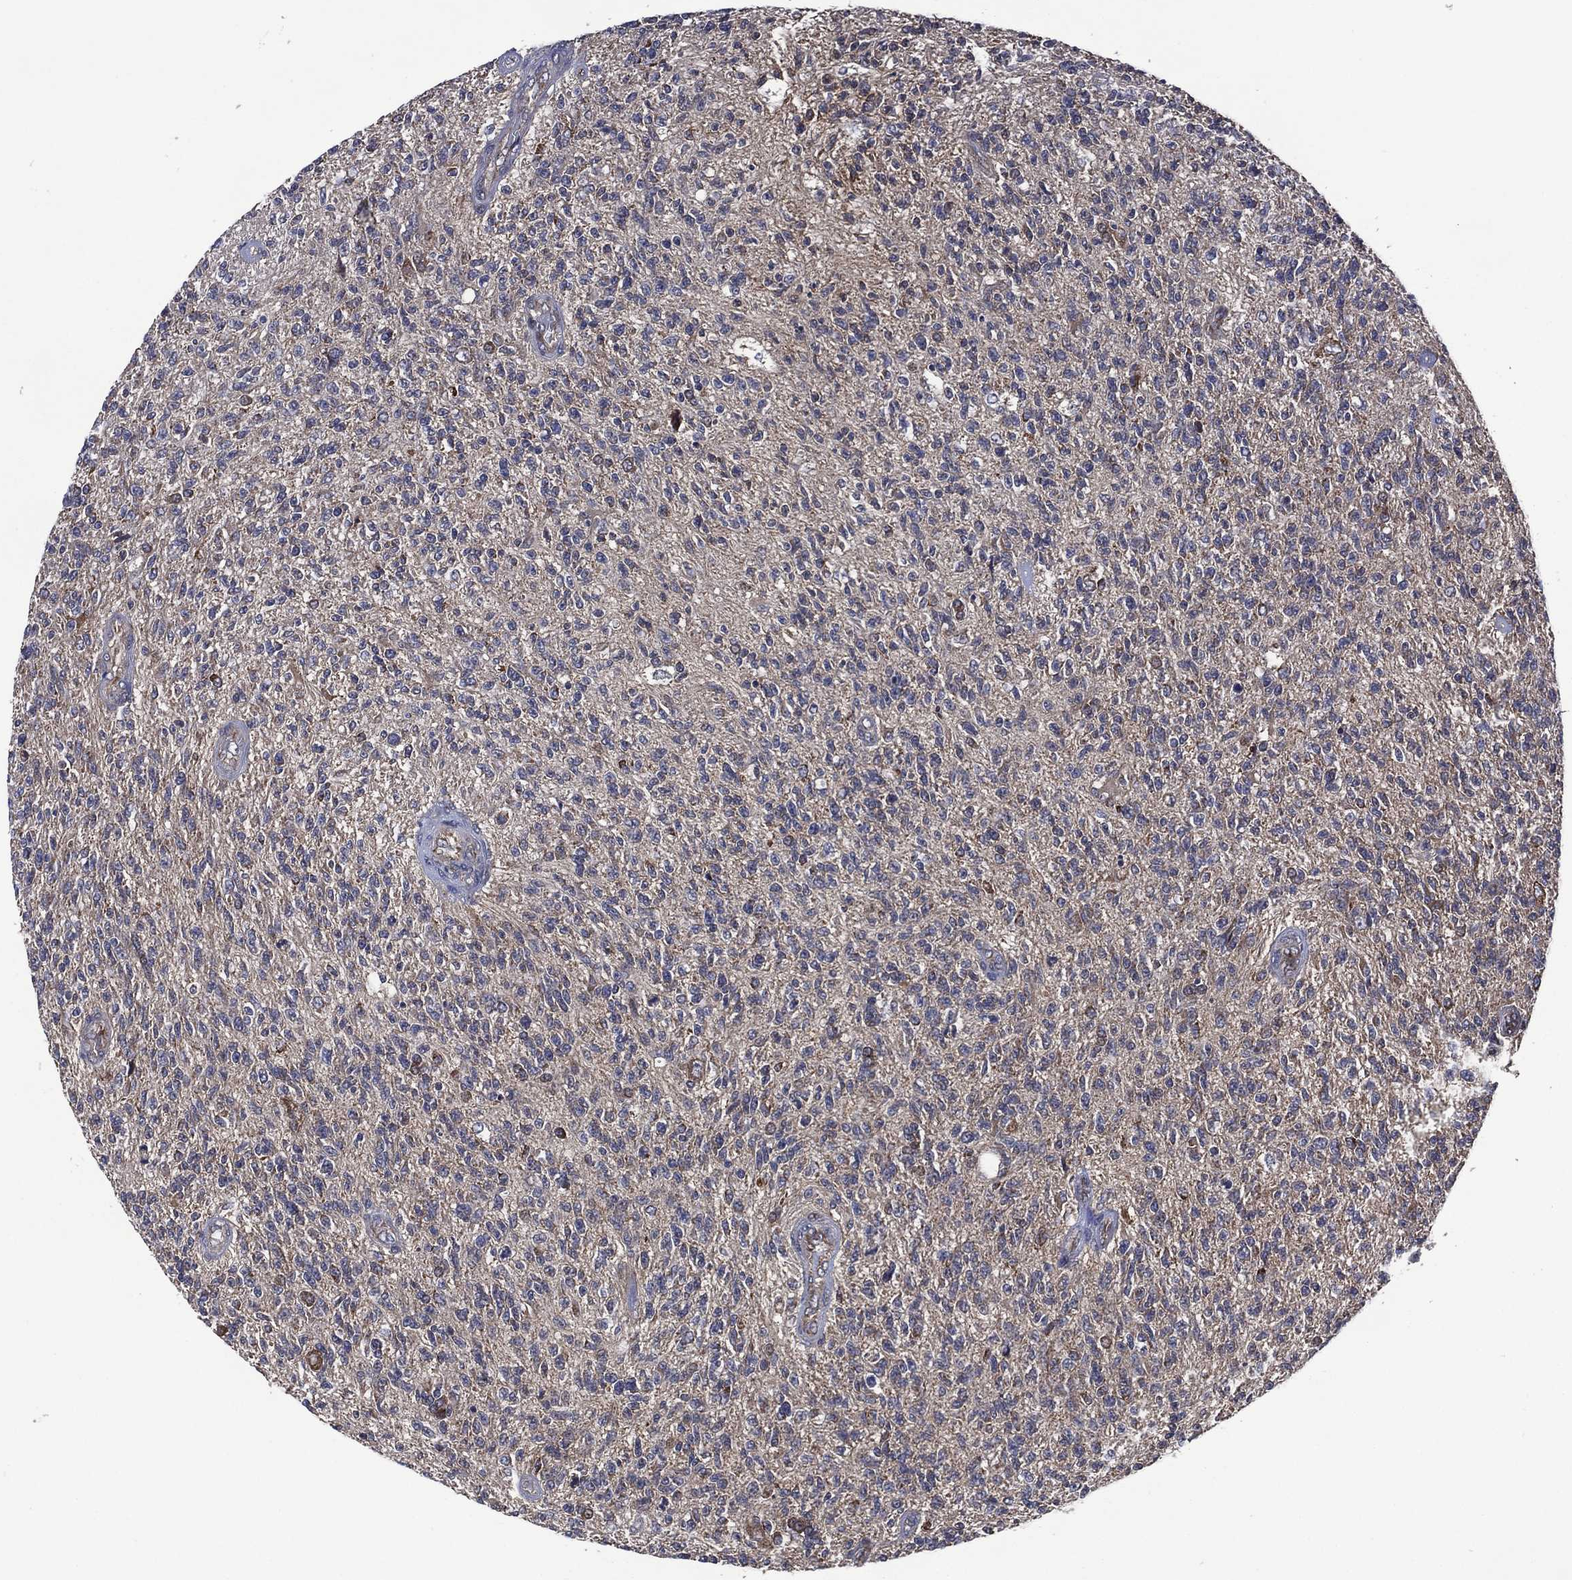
{"staining": {"intensity": "moderate", "quantity": "<25%", "location": "cytoplasmic/membranous"}, "tissue": "glioma", "cell_type": "Tumor cells", "image_type": "cancer", "snomed": [{"axis": "morphology", "description": "Glioma, malignant, High grade"}, {"axis": "topography", "description": "Brain"}], "caption": "IHC of glioma exhibits low levels of moderate cytoplasmic/membranous positivity in about <25% of tumor cells. (DAB = brown stain, brightfield microscopy at high magnification).", "gene": "HTD2", "patient": {"sex": "male", "age": 56}}